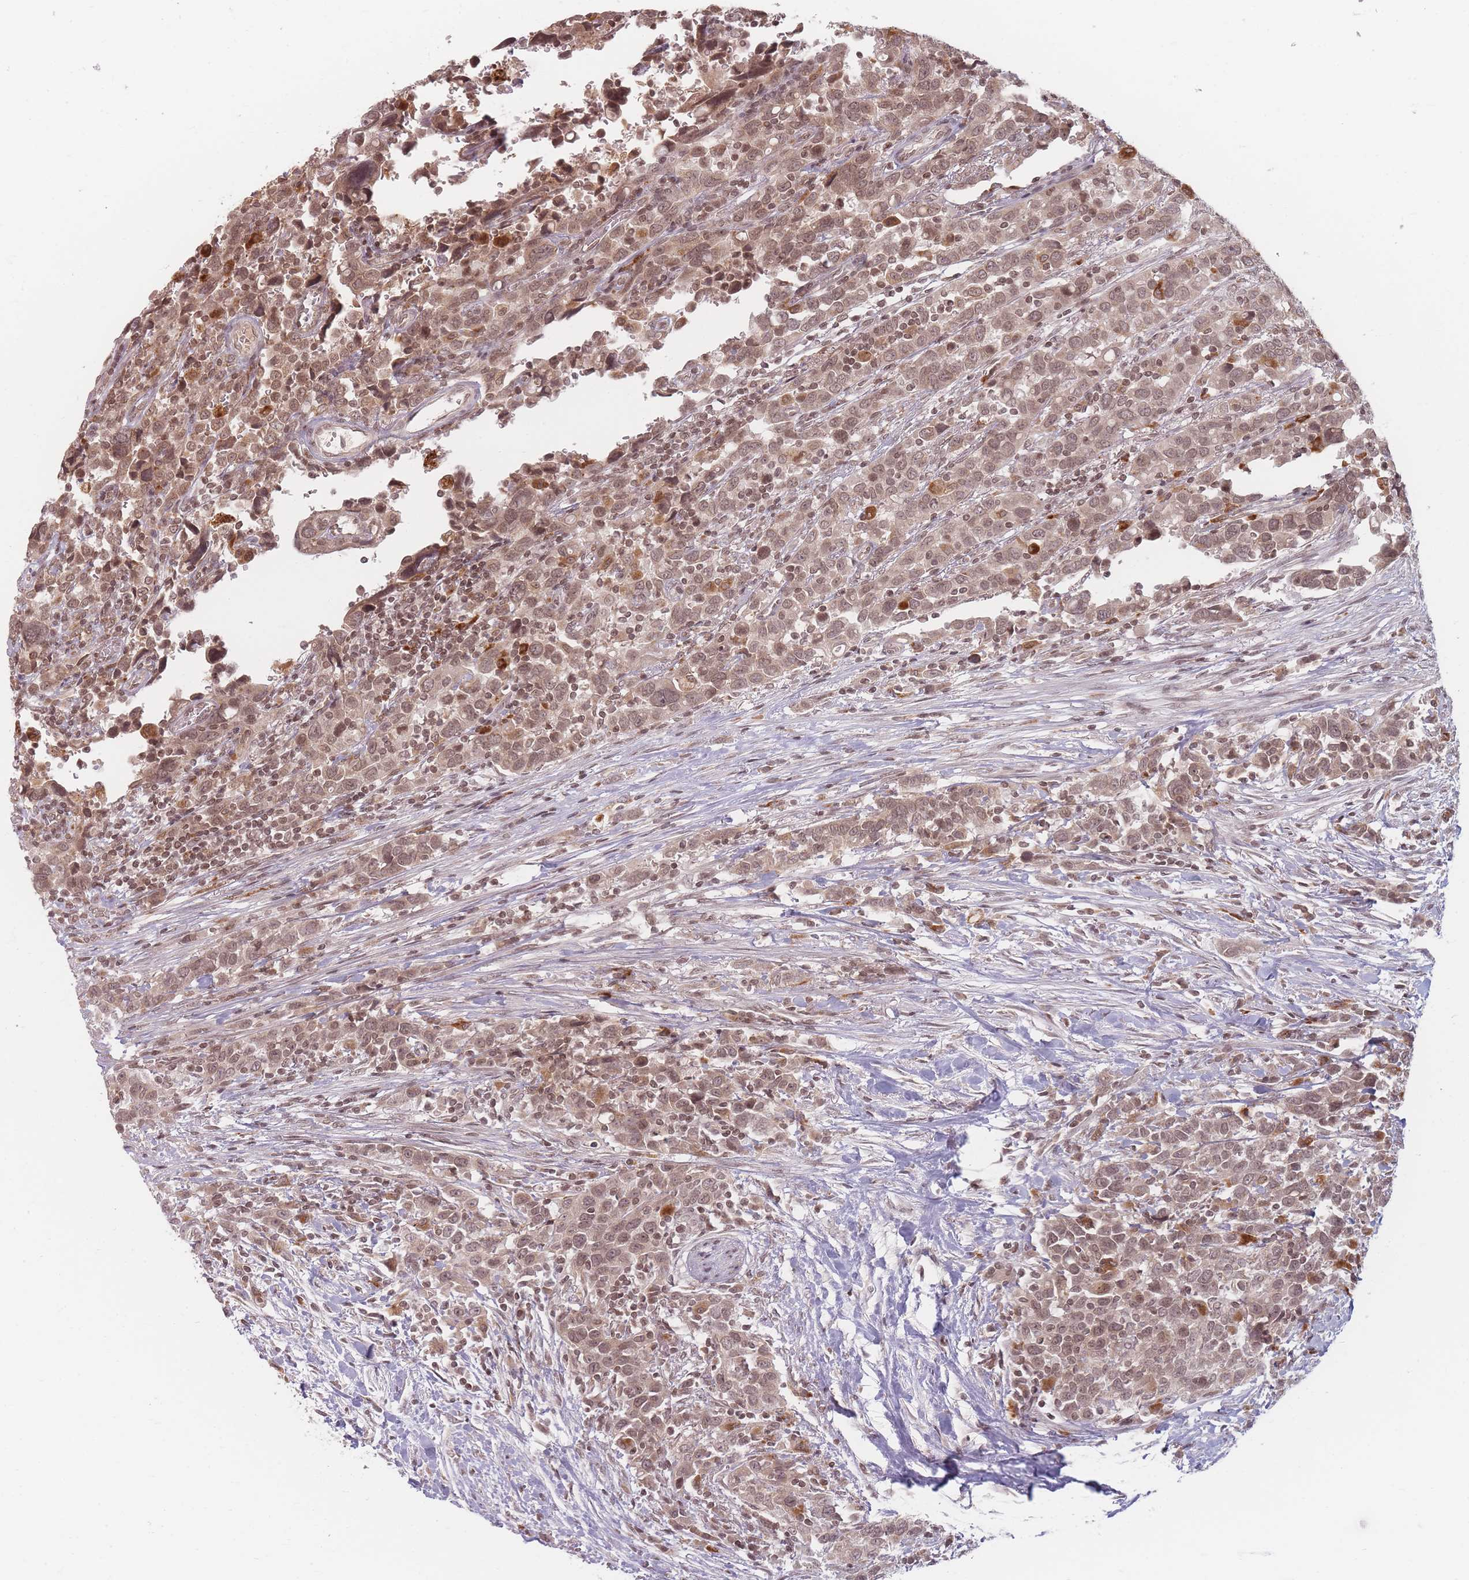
{"staining": {"intensity": "moderate", "quantity": ">75%", "location": "cytoplasmic/membranous,nuclear"}, "tissue": "urothelial cancer", "cell_type": "Tumor cells", "image_type": "cancer", "snomed": [{"axis": "morphology", "description": "Urothelial carcinoma, High grade"}, {"axis": "topography", "description": "Urinary bladder"}], "caption": "Tumor cells display medium levels of moderate cytoplasmic/membranous and nuclear staining in about >75% of cells in human urothelial cancer. (brown staining indicates protein expression, while blue staining denotes nuclei).", "gene": "SPATA45", "patient": {"sex": "male", "age": 61}}